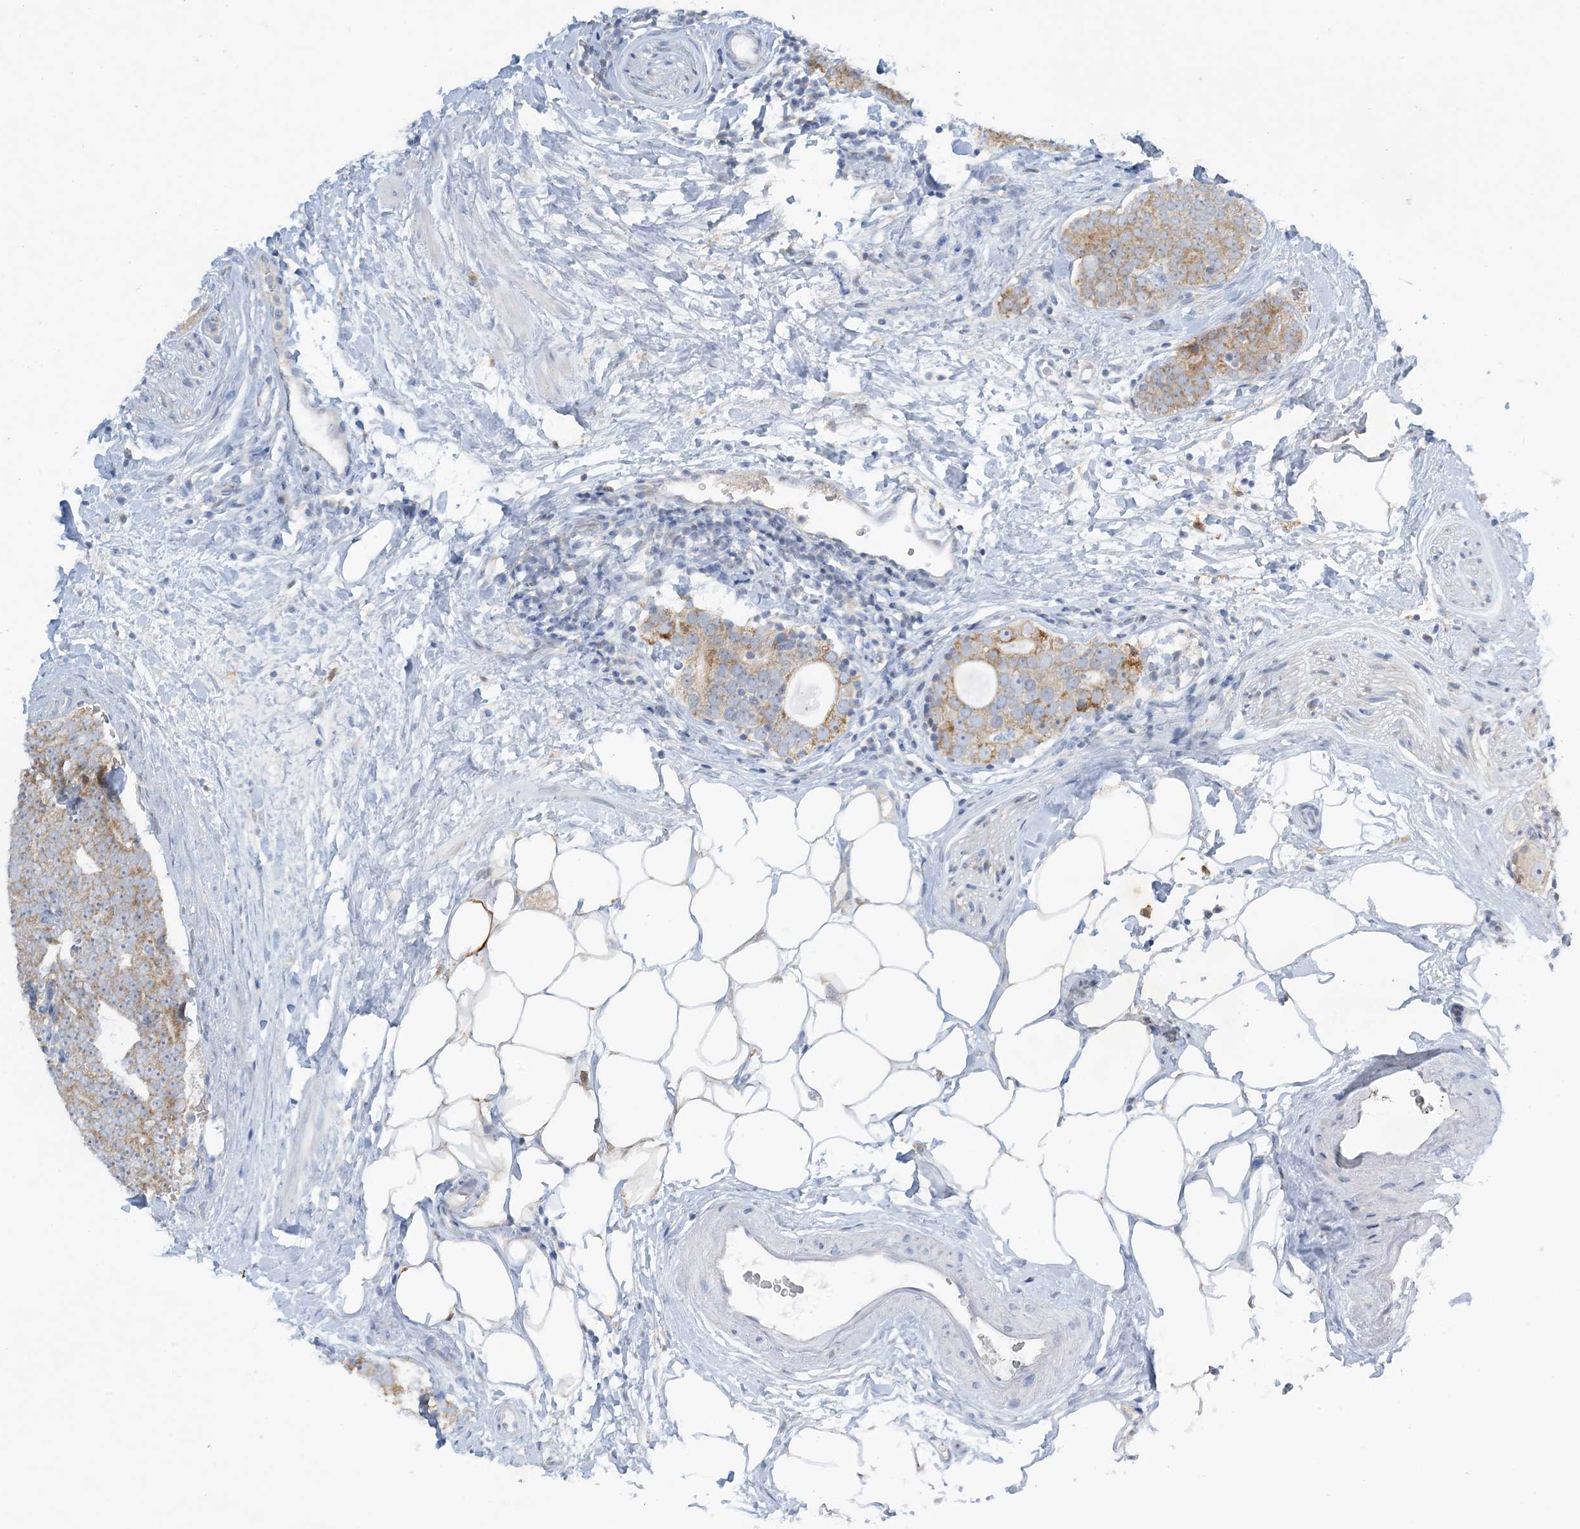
{"staining": {"intensity": "moderate", "quantity": ">75%", "location": "cytoplasmic/membranous"}, "tissue": "prostate cancer", "cell_type": "Tumor cells", "image_type": "cancer", "snomed": [{"axis": "morphology", "description": "Adenocarcinoma, High grade"}, {"axis": "topography", "description": "Prostate"}], "caption": "Immunohistochemical staining of prostate high-grade adenocarcinoma demonstrates medium levels of moderate cytoplasmic/membranous positivity in about >75% of tumor cells.", "gene": "MRPS18A", "patient": {"sex": "male", "age": 56}}